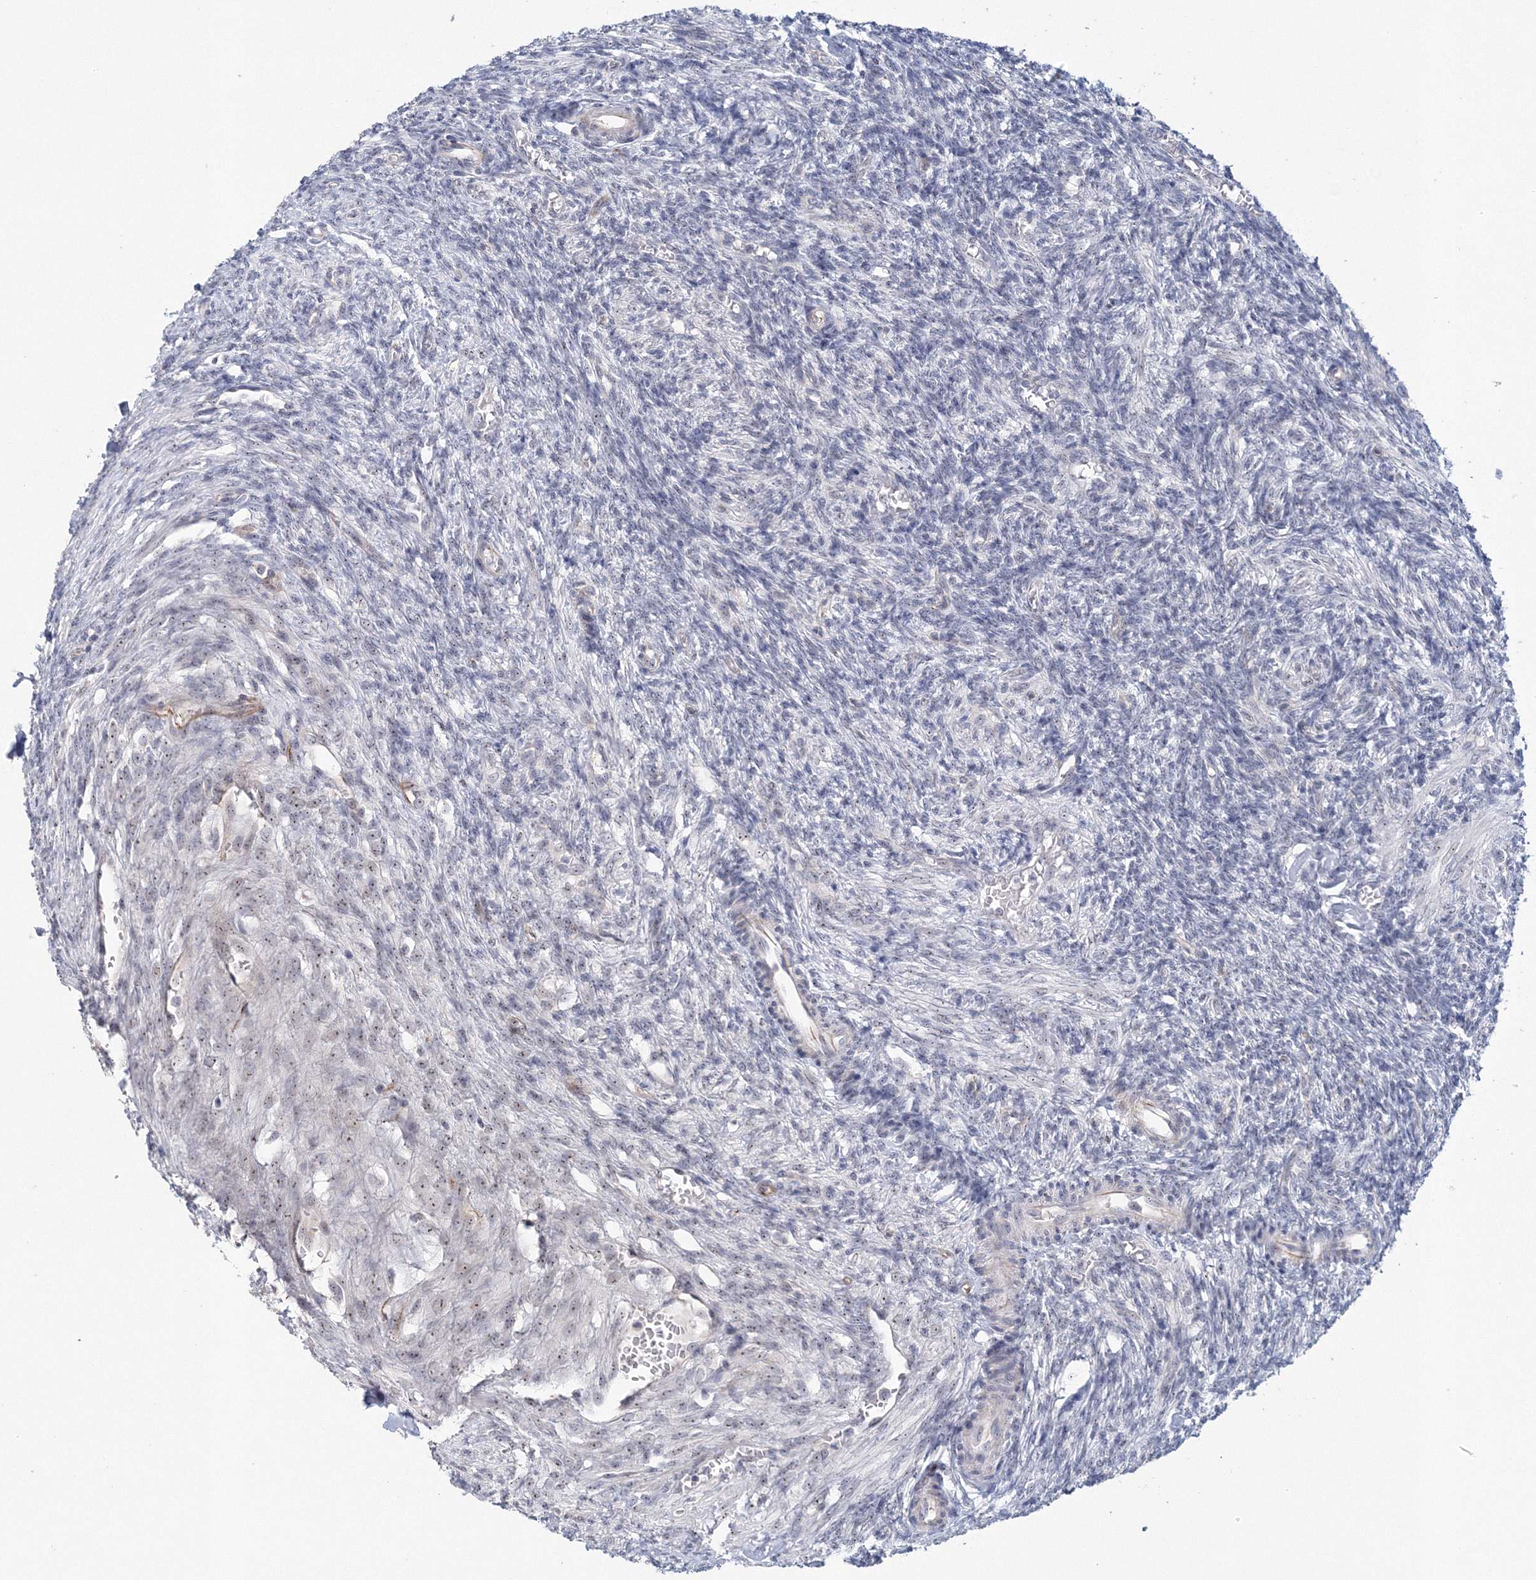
{"staining": {"intensity": "negative", "quantity": "none", "location": "none"}, "tissue": "ovary", "cell_type": "Ovarian stroma cells", "image_type": "normal", "snomed": [{"axis": "morphology", "description": "Normal tissue, NOS"}, {"axis": "topography", "description": "Ovary"}], "caption": "DAB (3,3'-diaminobenzidine) immunohistochemical staining of benign ovary exhibits no significant expression in ovarian stroma cells. The staining was performed using DAB to visualize the protein expression in brown, while the nuclei were stained in blue with hematoxylin (Magnification: 20x).", "gene": "SIRT7", "patient": {"sex": "female", "age": 27}}